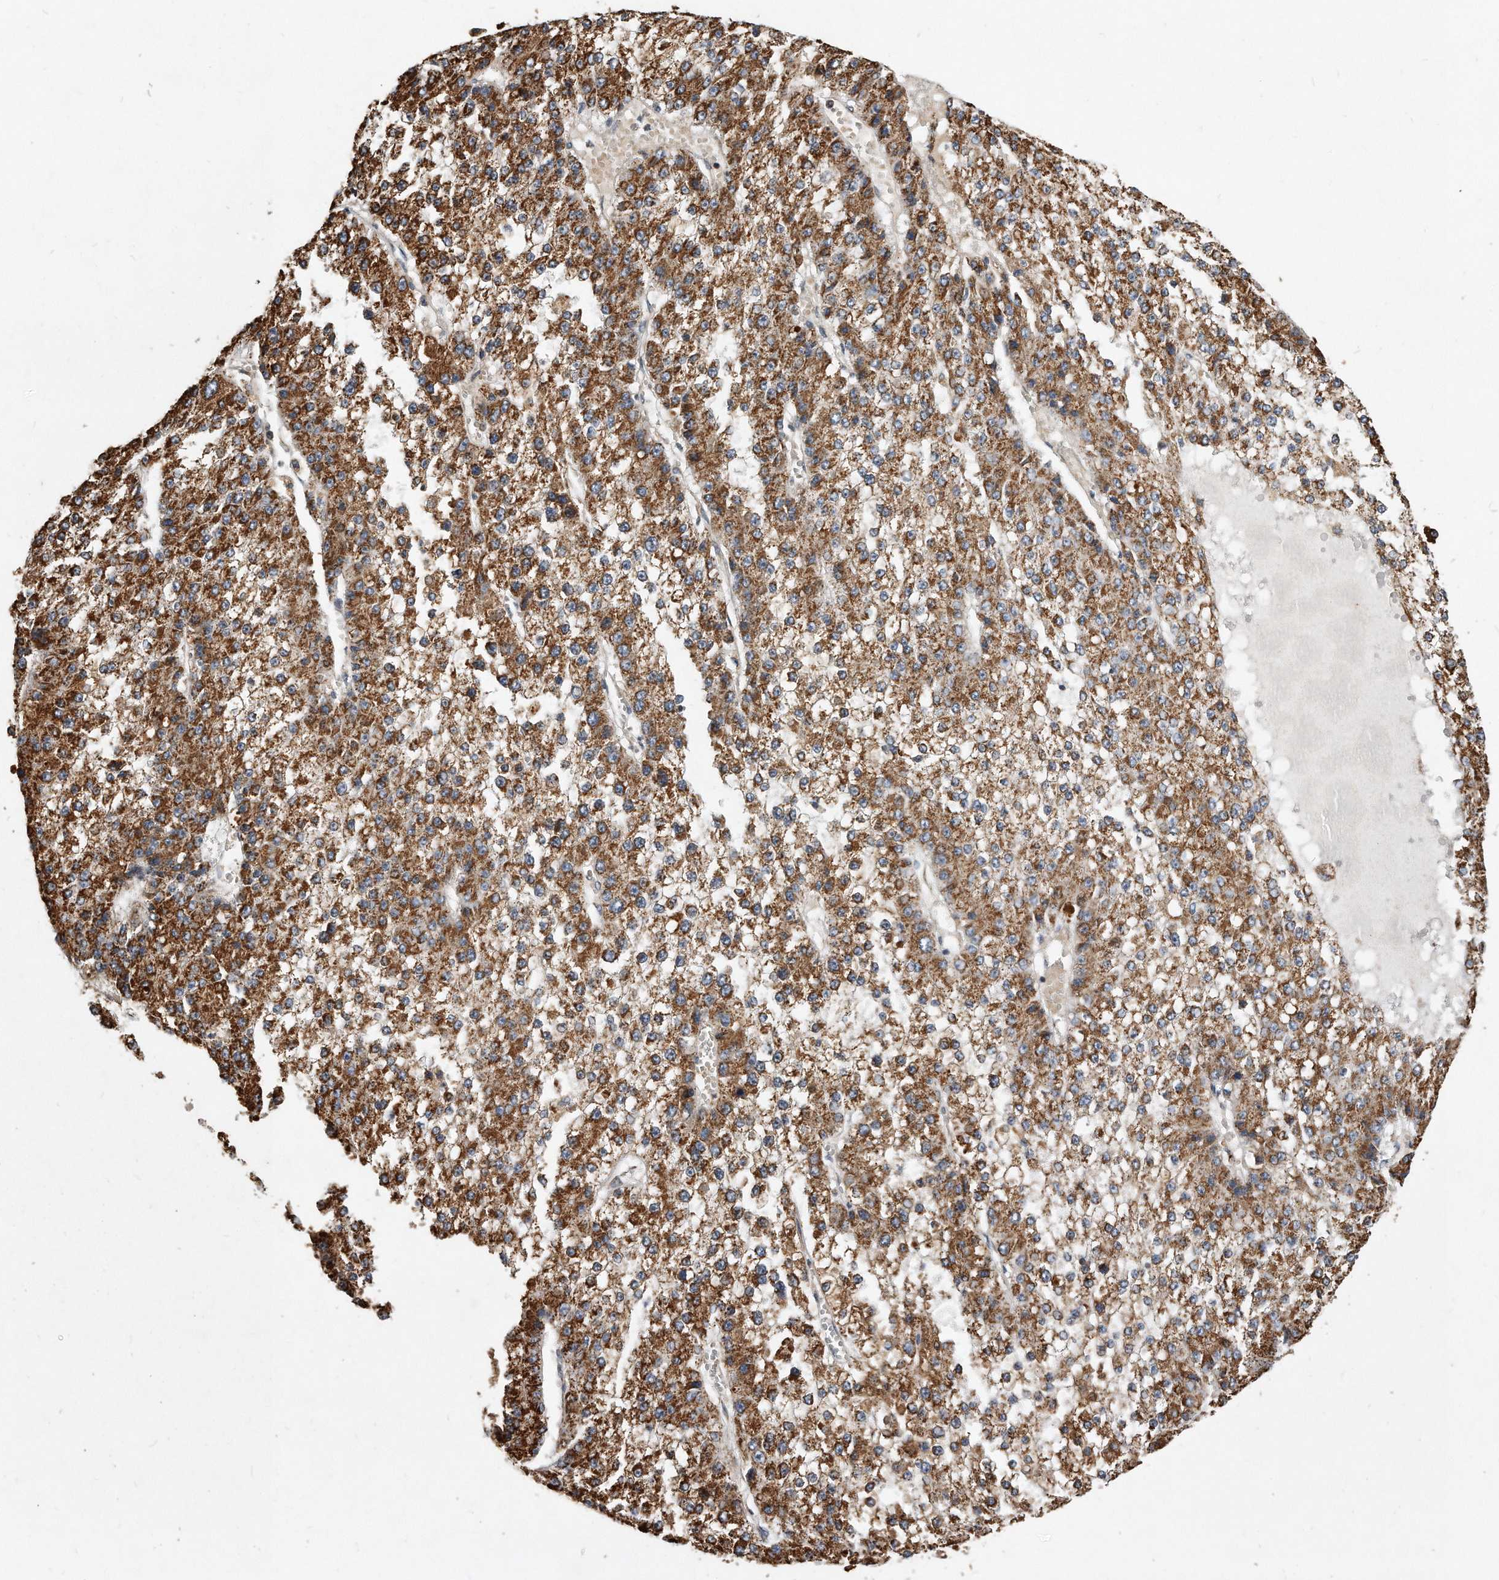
{"staining": {"intensity": "strong", "quantity": ">75%", "location": "cytoplasmic/membranous"}, "tissue": "liver cancer", "cell_type": "Tumor cells", "image_type": "cancer", "snomed": [{"axis": "morphology", "description": "Carcinoma, Hepatocellular, NOS"}, {"axis": "topography", "description": "Liver"}], "caption": "The immunohistochemical stain shows strong cytoplasmic/membranous positivity in tumor cells of liver hepatocellular carcinoma tissue. (DAB IHC, brown staining for protein, blue staining for nuclei).", "gene": "PPP5C", "patient": {"sex": "female", "age": 73}}